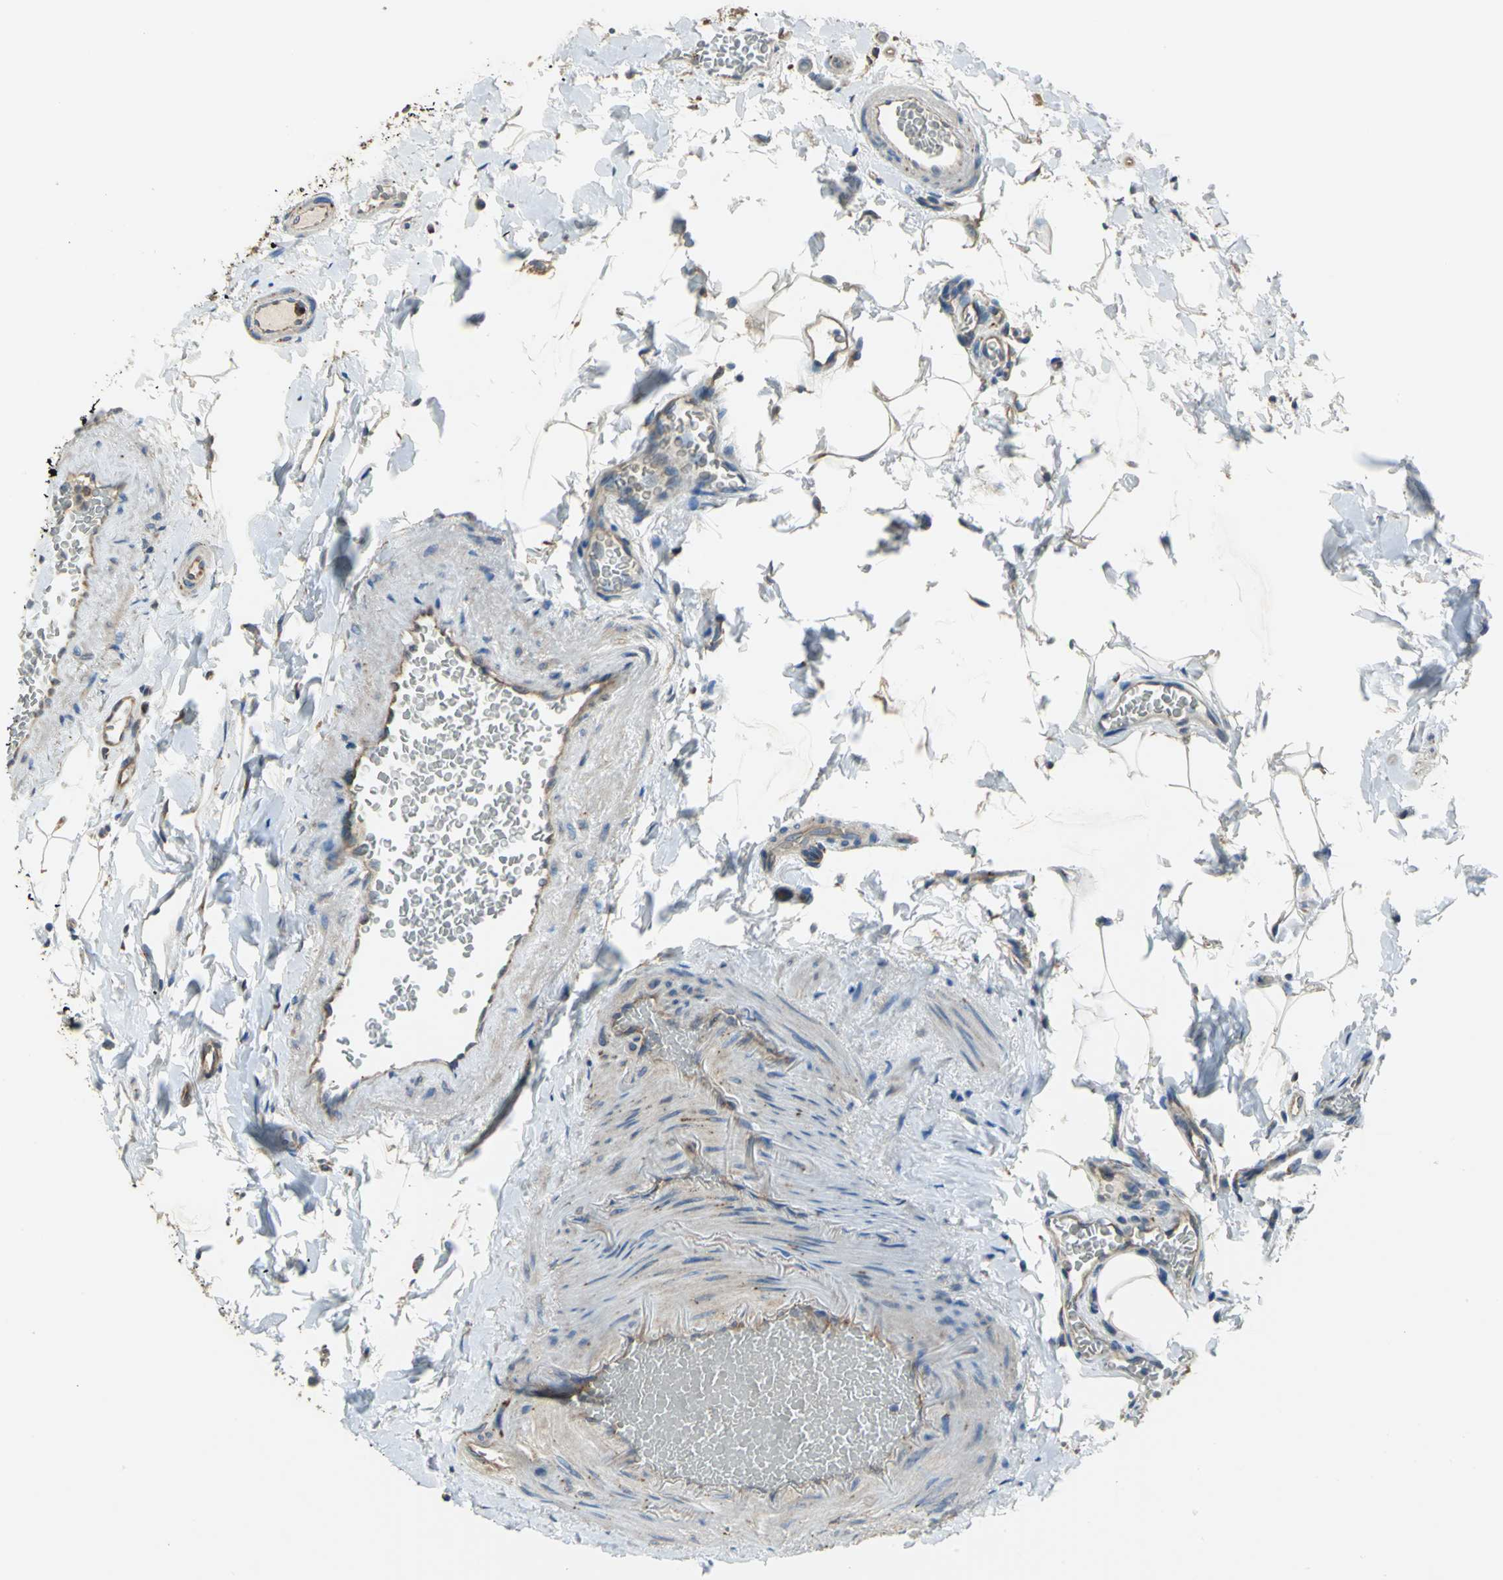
{"staining": {"intensity": "weak", "quantity": "25%-75%", "location": "cytoplasmic/membranous,nuclear"}, "tissue": "small intestine", "cell_type": "Glandular cells", "image_type": "normal", "snomed": [{"axis": "morphology", "description": "Normal tissue, NOS"}, {"axis": "topography", "description": "Small intestine"}], "caption": "This photomicrograph displays IHC staining of normal small intestine, with low weak cytoplasmic/membranous,nuclear staining in approximately 25%-75% of glandular cells.", "gene": "DIAPH2", "patient": {"sex": "female", "age": 58}}